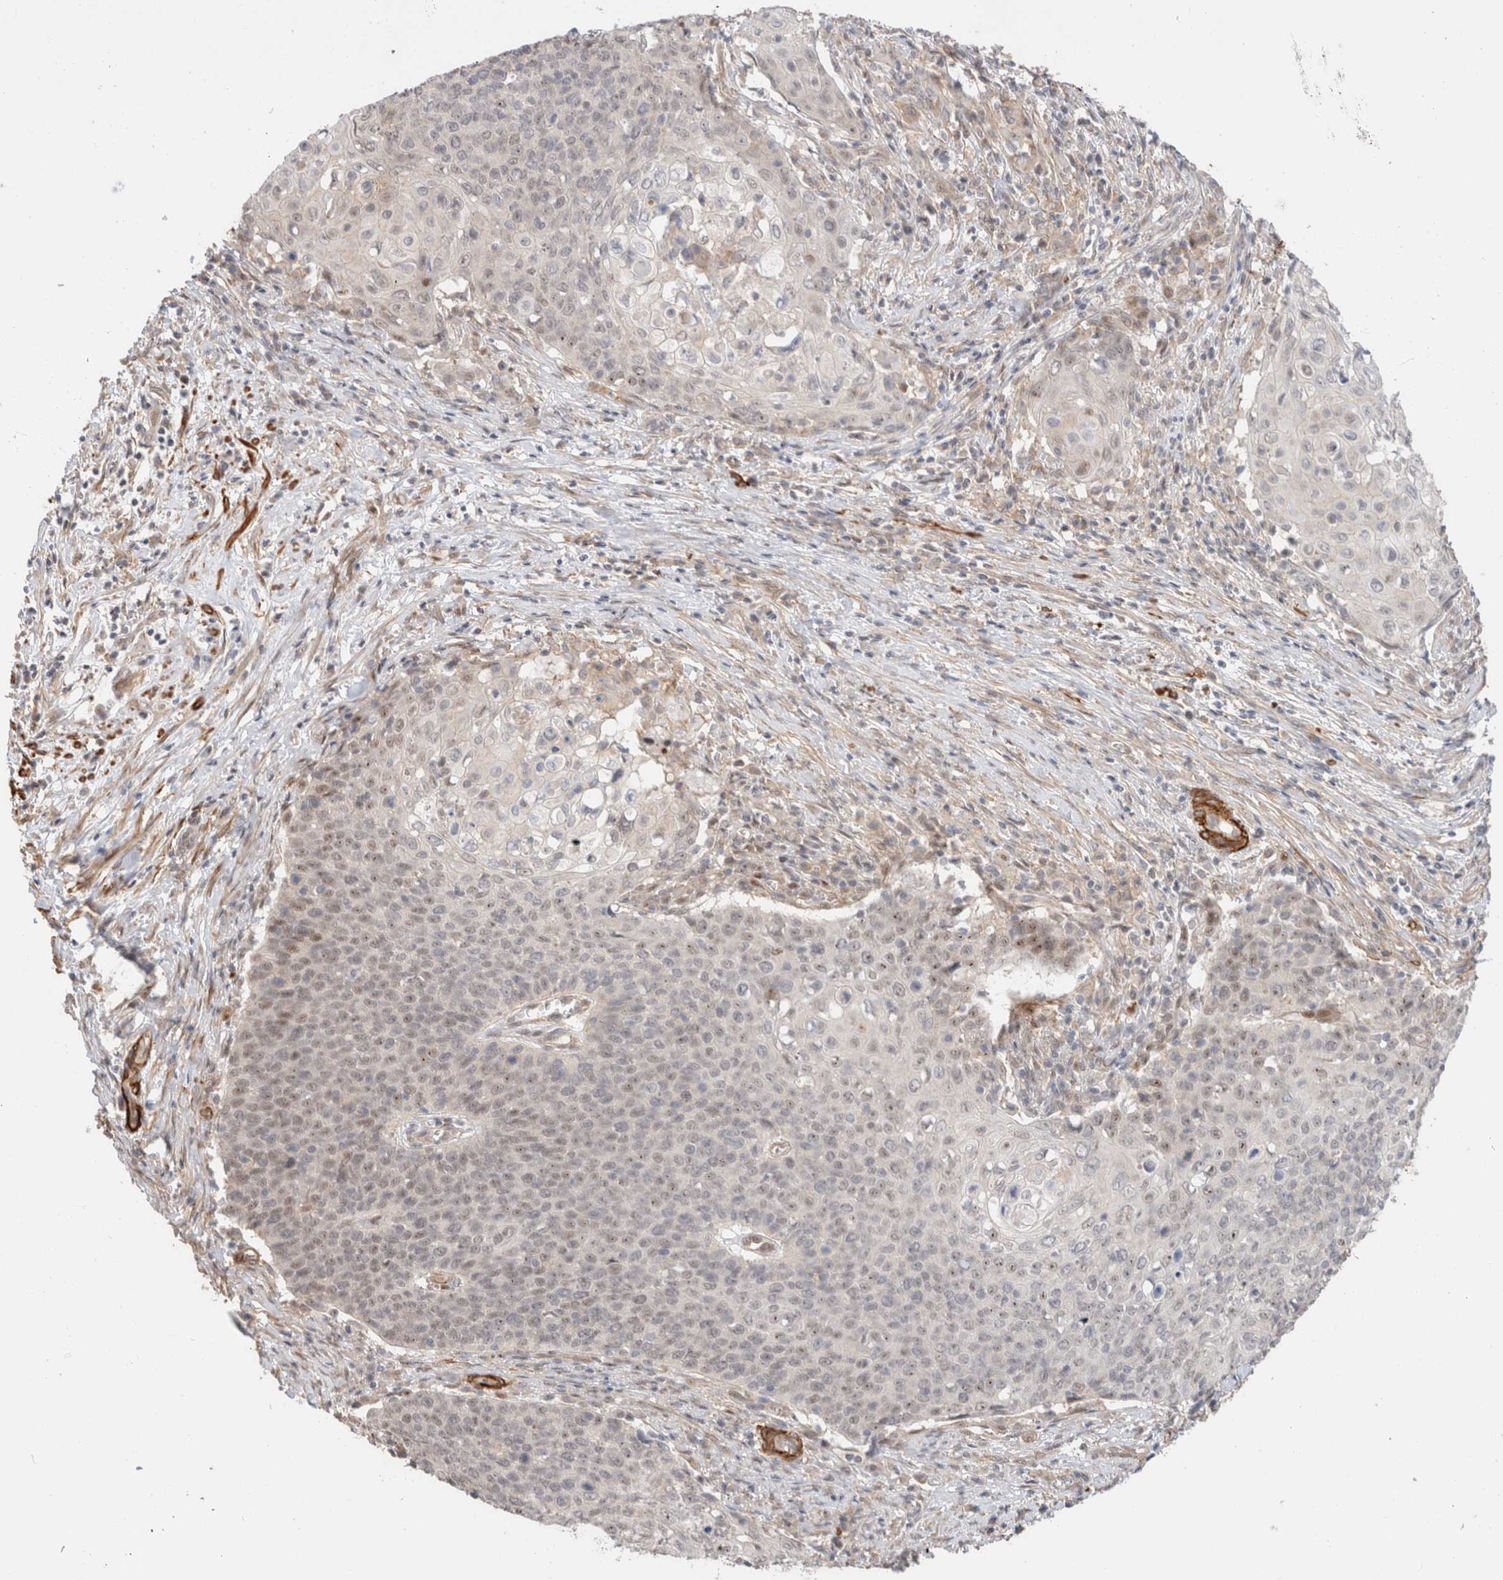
{"staining": {"intensity": "weak", "quantity": "<25%", "location": "nuclear"}, "tissue": "cervical cancer", "cell_type": "Tumor cells", "image_type": "cancer", "snomed": [{"axis": "morphology", "description": "Squamous cell carcinoma, NOS"}, {"axis": "topography", "description": "Cervix"}], "caption": "Tumor cells show no significant staining in squamous cell carcinoma (cervical). (Immunohistochemistry (ihc), brightfield microscopy, high magnification).", "gene": "ID3", "patient": {"sex": "female", "age": 39}}